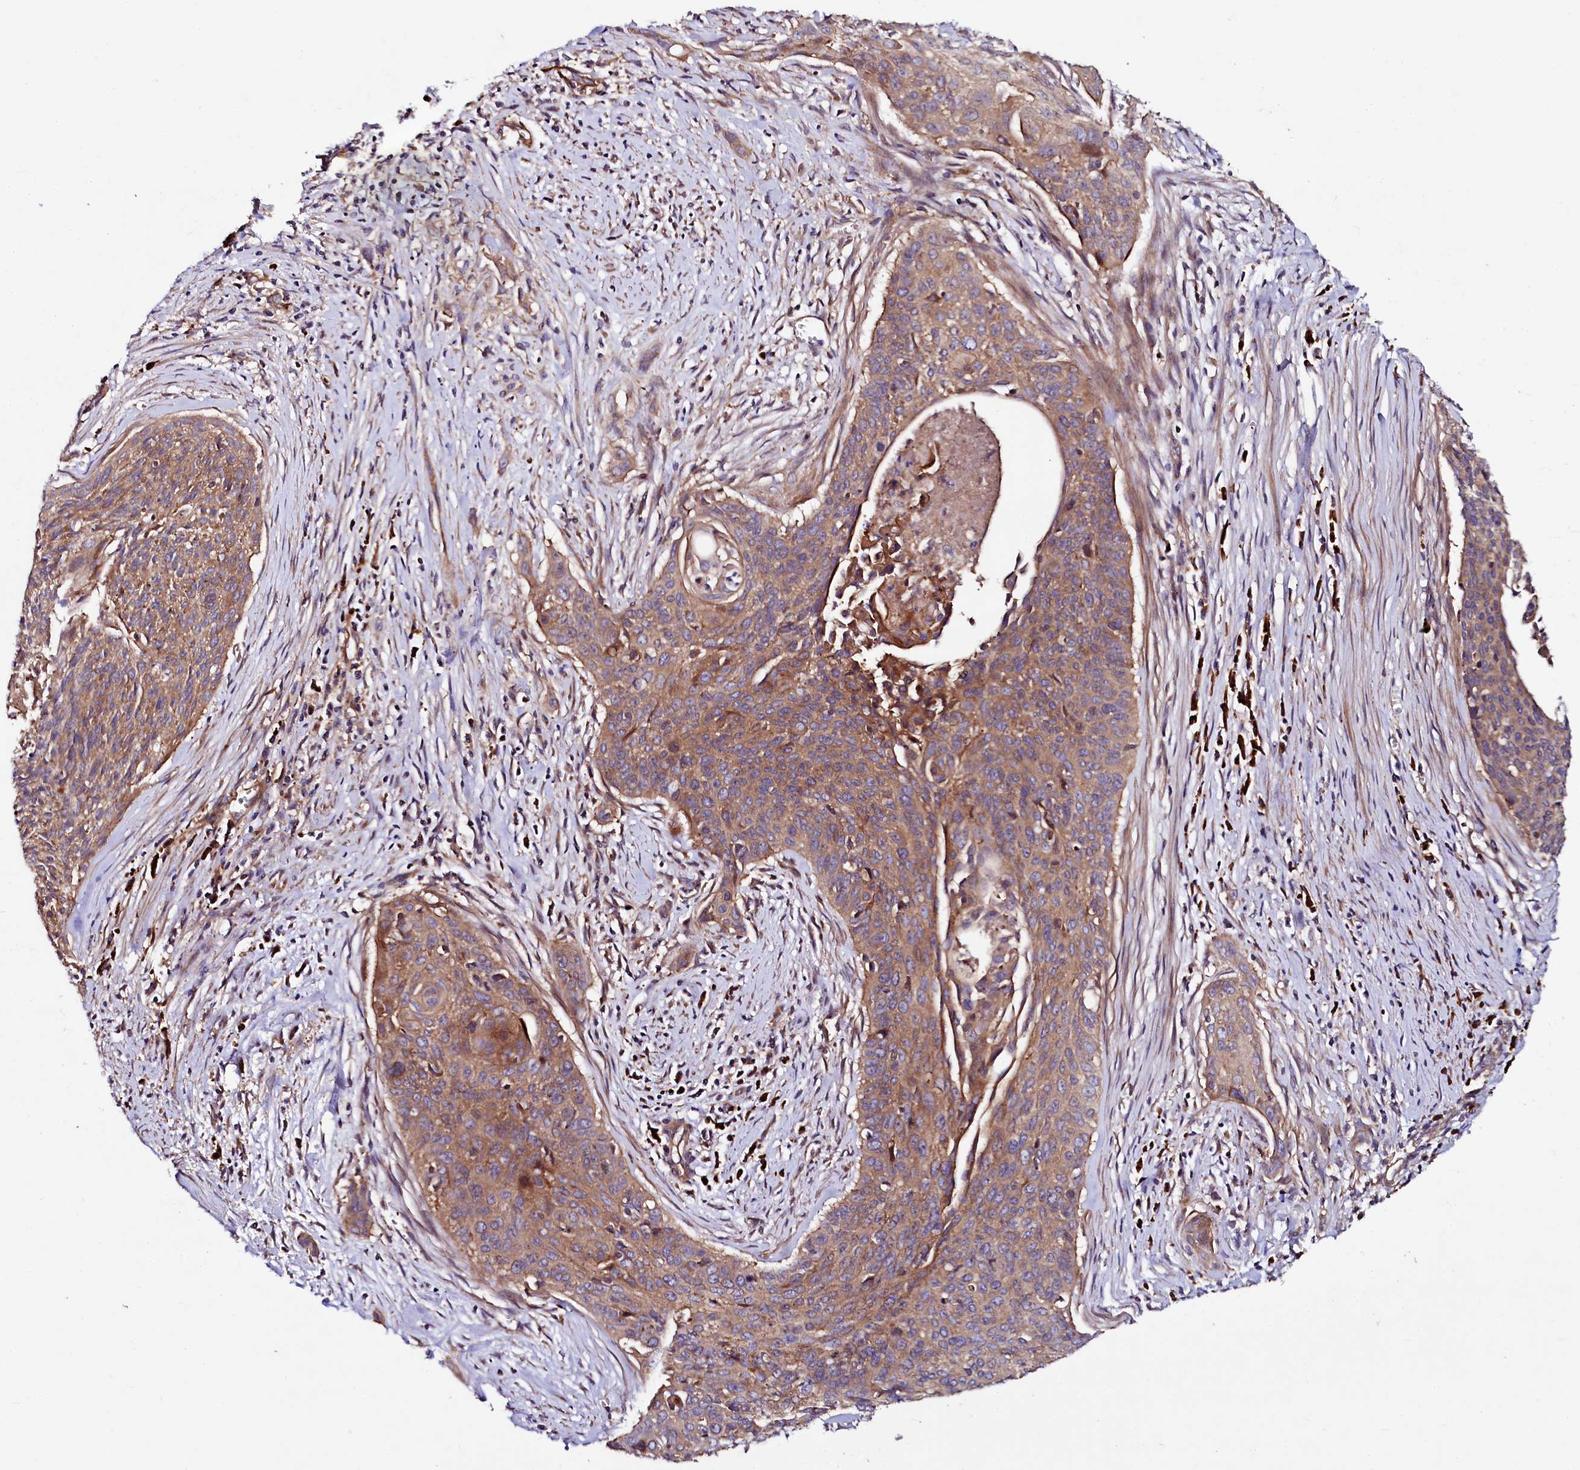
{"staining": {"intensity": "moderate", "quantity": ">75%", "location": "cytoplasmic/membranous"}, "tissue": "cervical cancer", "cell_type": "Tumor cells", "image_type": "cancer", "snomed": [{"axis": "morphology", "description": "Squamous cell carcinoma, NOS"}, {"axis": "topography", "description": "Cervix"}], "caption": "A brown stain highlights moderate cytoplasmic/membranous staining of a protein in squamous cell carcinoma (cervical) tumor cells. The staining was performed using DAB to visualize the protein expression in brown, while the nuclei were stained in blue with hematoxylin (Magnification: 20x).", "gene": "USPL1", "patient": {"sex": "female", "age": 55}}